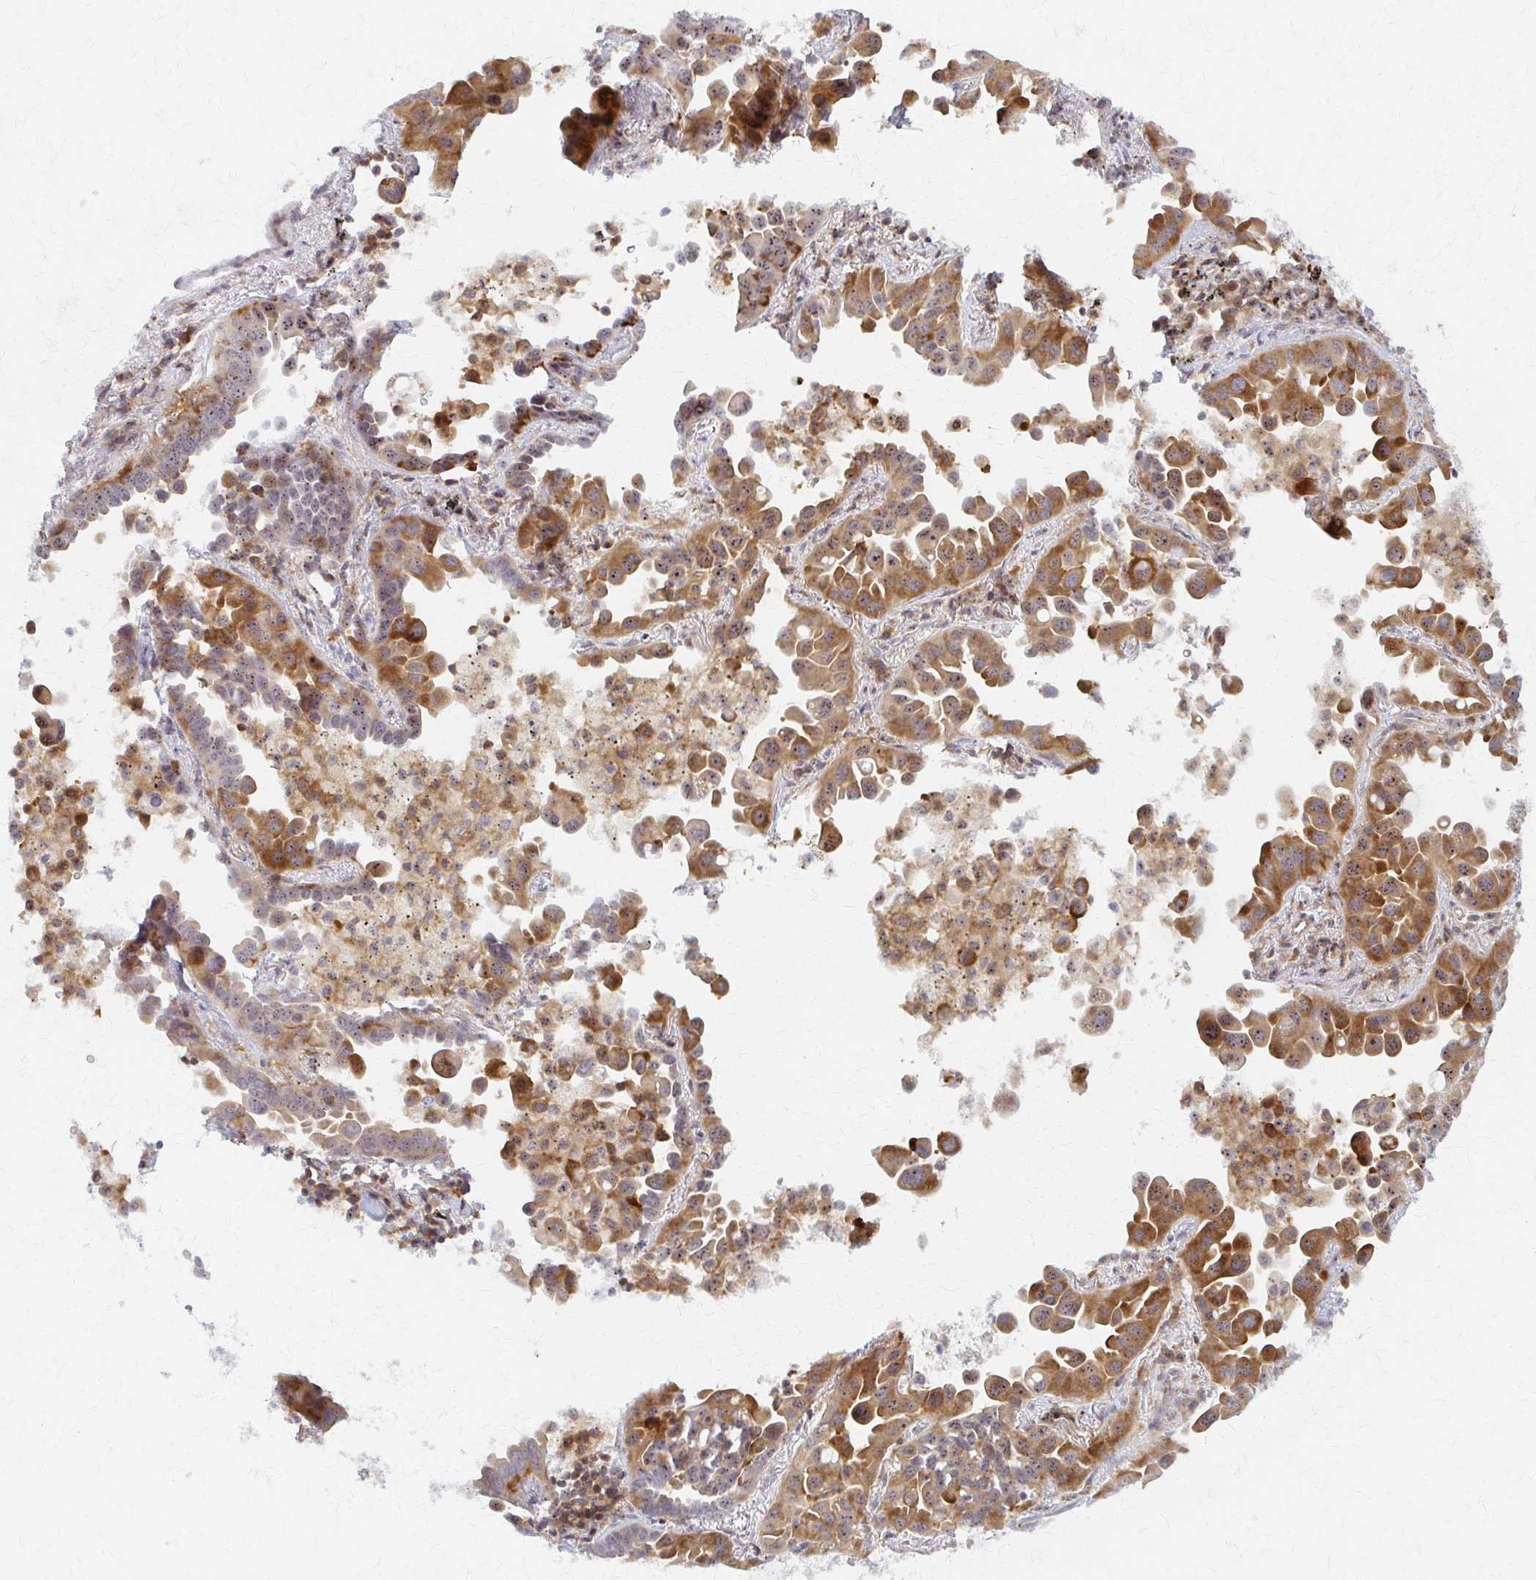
{"staining": {"intensity": "moderate", "quantity": ">75%", "location": "cytoplasmic/membranous"}, "tissue": "lung cancer", "cell_type": "Tumor cells", "image_type": "cancer", "snomed": [{"axis": "morphology", "description": "Adenocarcinoma, NOS"}, {"axis": "topography", "description": "Lung"}], "caption": "Immunohistochemistry (IHC) micrograph of human lung cancer stained for a protein (brown), which reveals medium levels of moderate cytoplasmic/membranous expression in approximately >75% of tumor cells.", "gene": "ARHGAP35", "patient": {"sex": "male", "age": 68}}